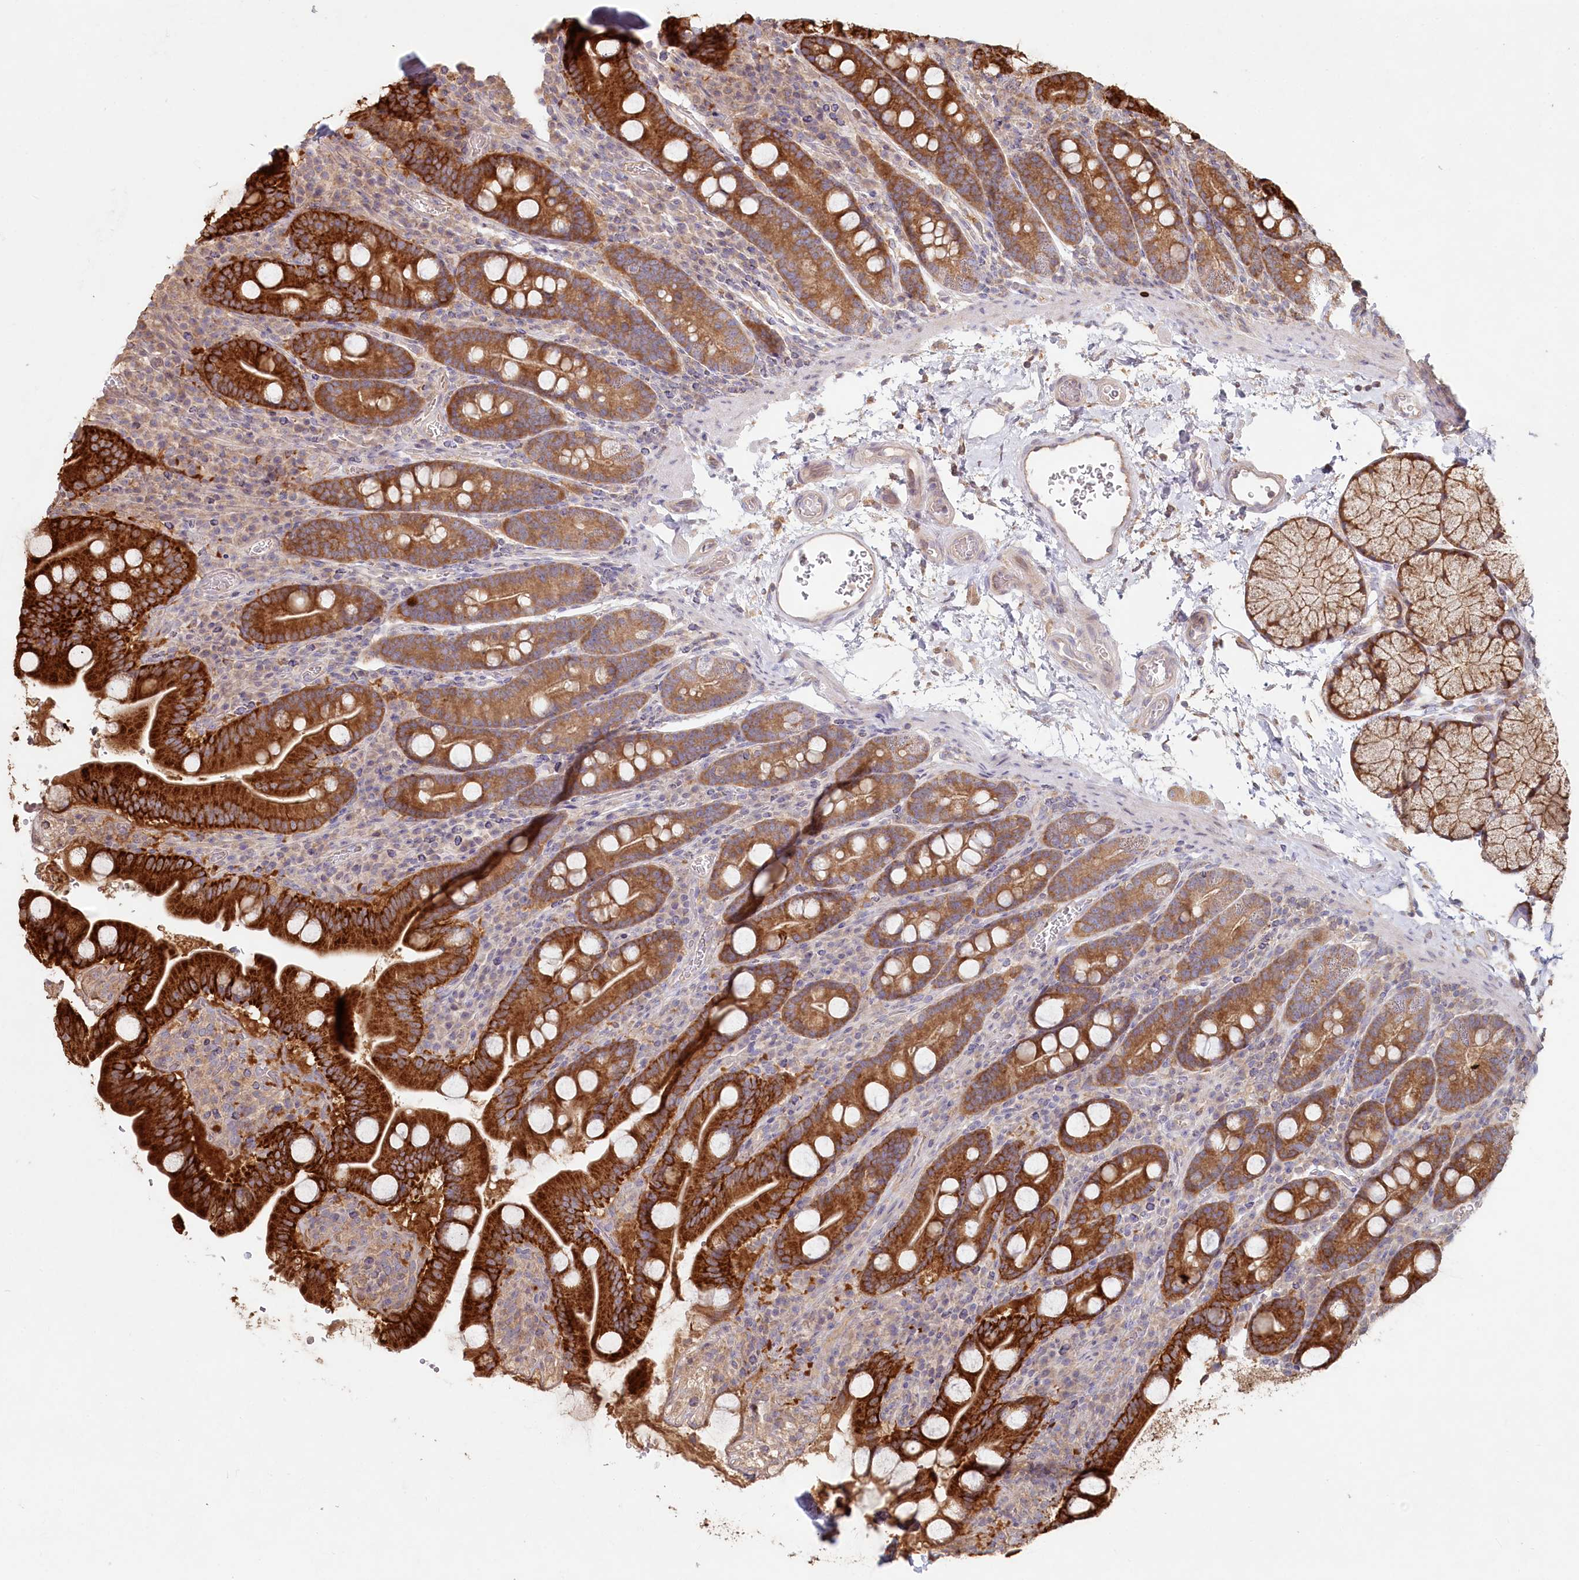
{"staining": {"intensity": "strong", "quantity": ">75%", "location": "cytoplasmic/membranous"}, "tissue": "duodenum", "cell_type": "Glandular cells", "image_type": "normal", "snomed": [{"axis": "morphology", "description": "Normal tissue, NOS"}, {"axis": "topography", "description": "Duodenum"}], "caption": "High-power microscopy captured an immunohistochemistry (IHC) micrograph of benign duodenum, revealing strong cytoplasmic/membranous staining in approximately >75% of glandular cells.", "gene": "HAL", "patient": {"sex": "male", "age": 35}}